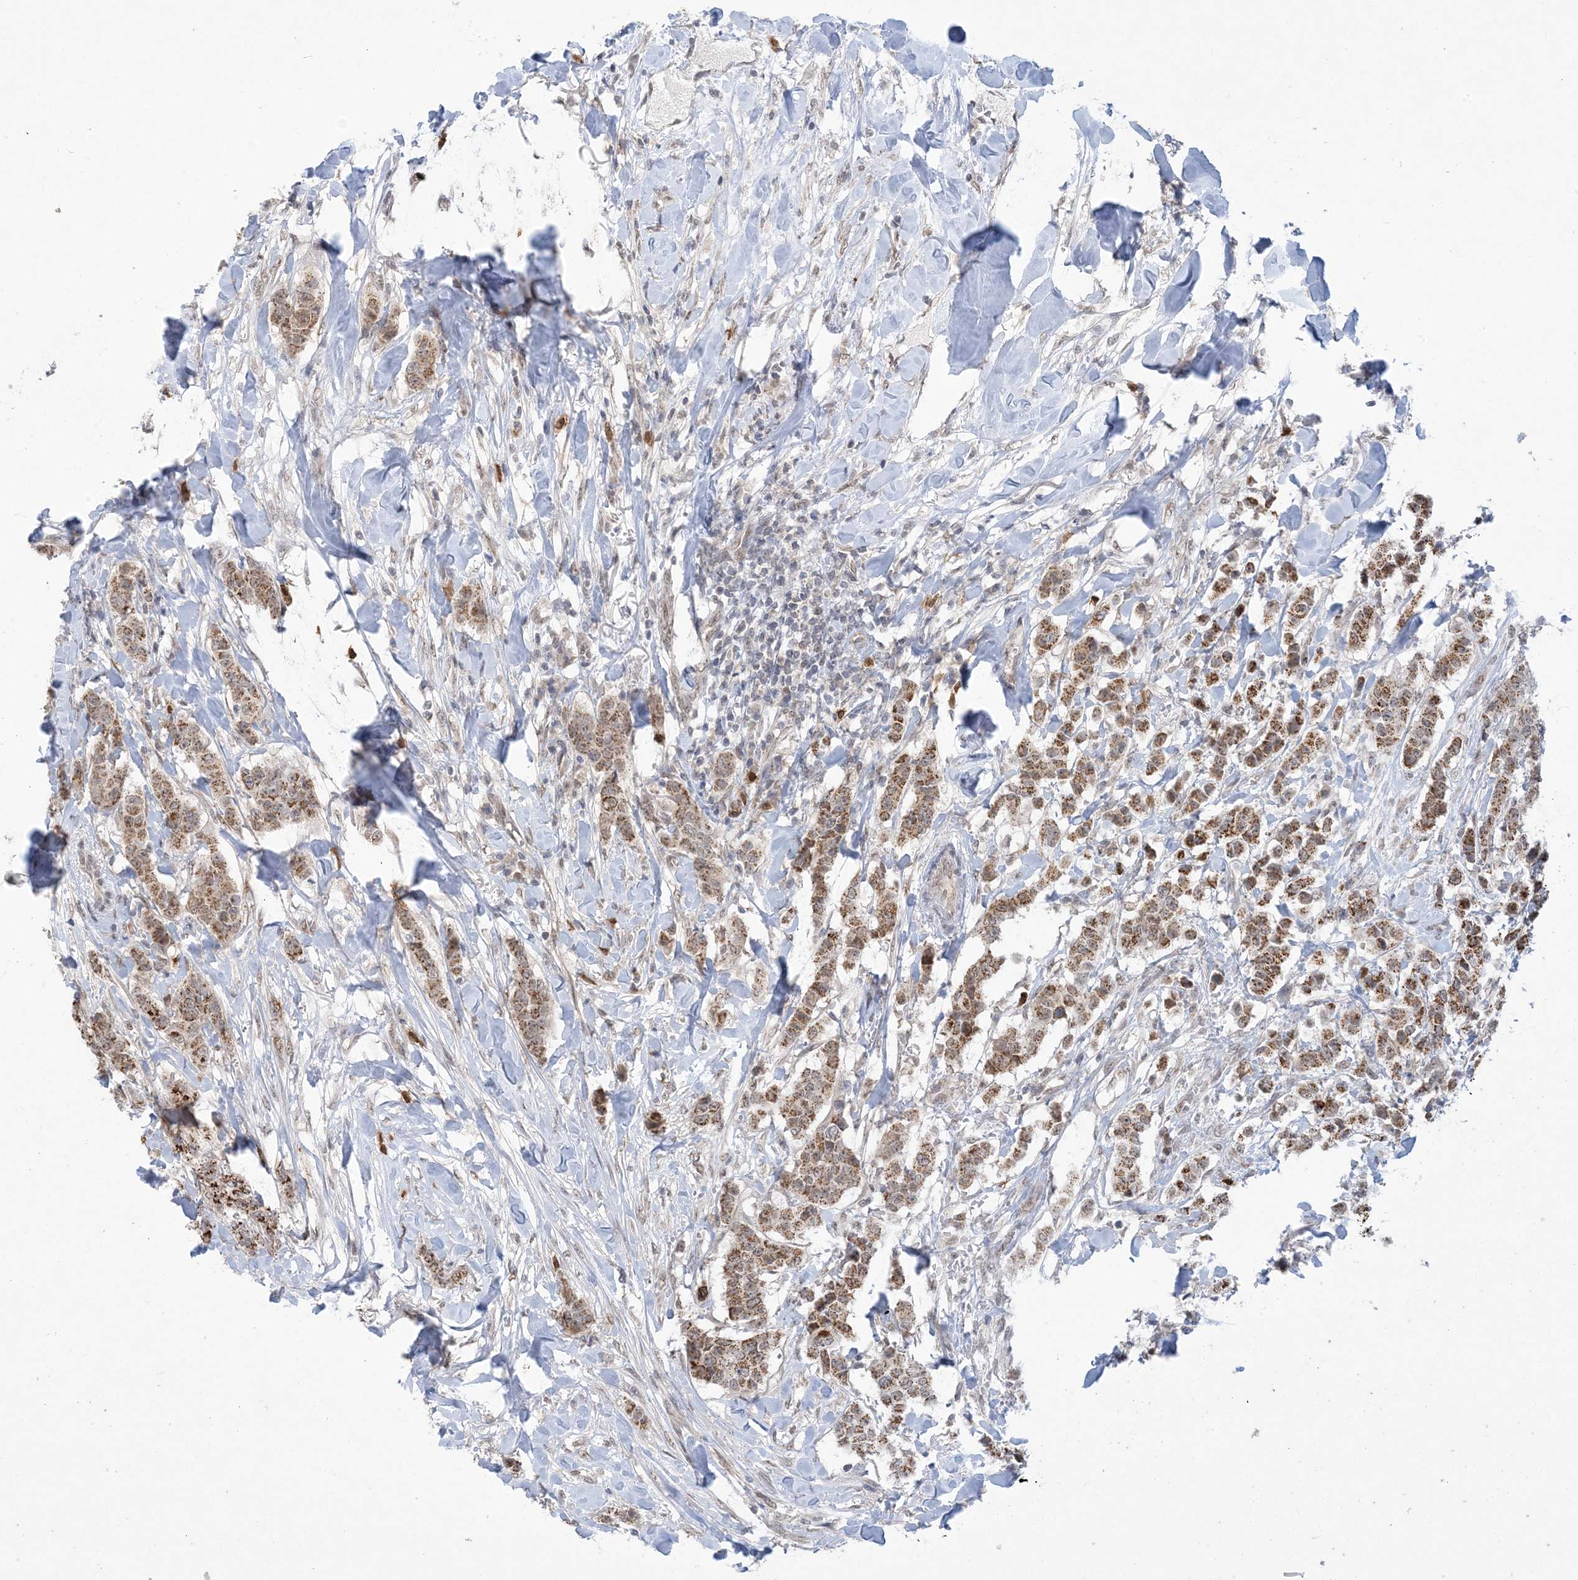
{"staining": {"intensity": "moderate", "quantity": ">75%", "location": "cytoplasmic/membranous"}, "tissue": "breast cancer", "cell_type": "Tumor cells", "image_type": "cancer", "snomed": [{"axis": "morphology", "description": "Duct carcinoma"}, {"axis": "topography", "description": "Breast"}], "caption": "Protein expression analysis of intraductal carcinoma (breast) shows moderate cytoplasmic/membranous staining in about >75% of tumor cells. The staining was performed using DAB to visualize the protein expression in brown, while the nuclei were stained in blue with hematoxylin (Magnification: 20x).", "gene": "TRMT10C", "patient": {"sex": "female", "age": 40}}